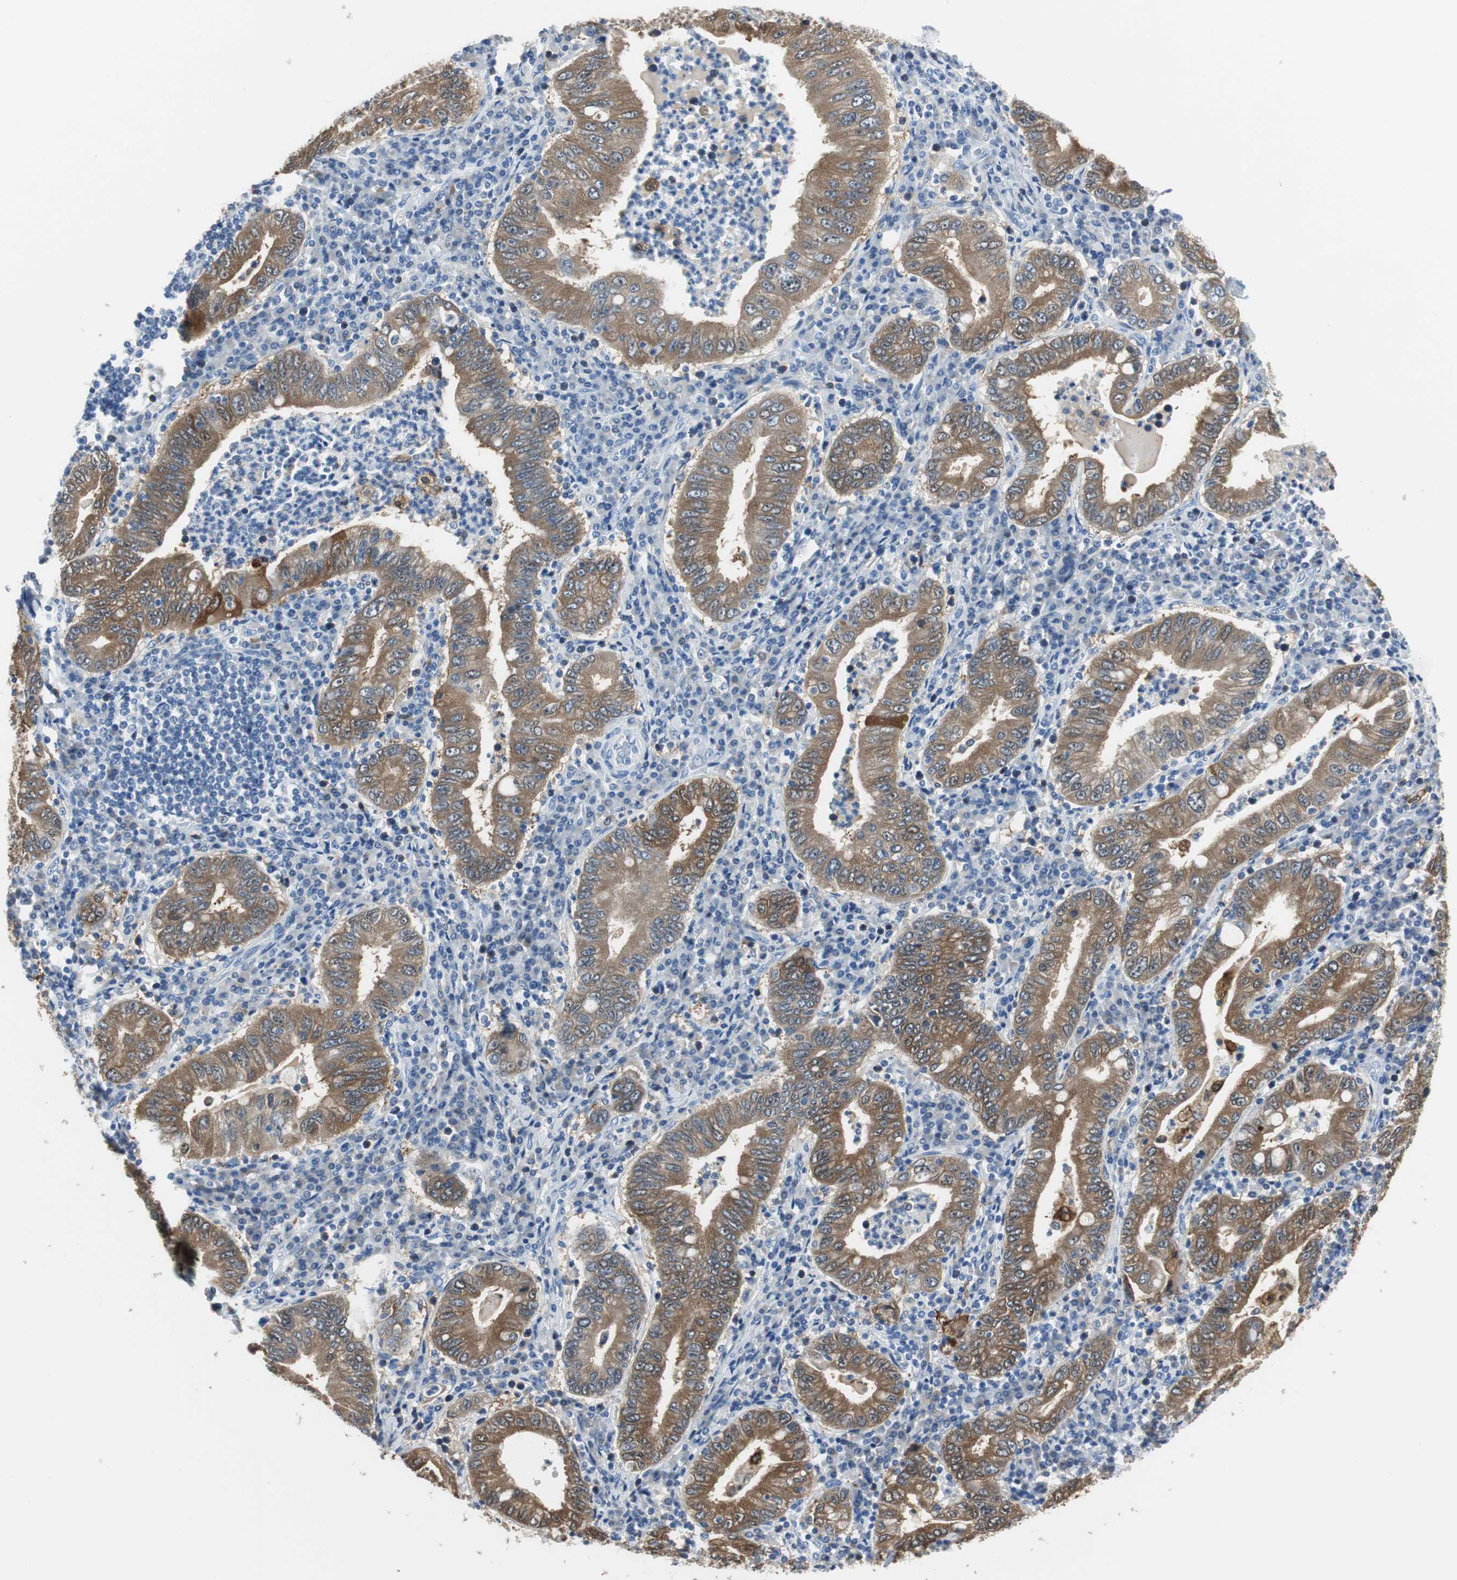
{"staining": {"intensity": "strong", "quantity": ">75%", "location": "cytoplasmic/membranous"}, "tissue": "stomach cancer", "cell_type": "Tumor cells", "image_type": "cancer", "snomed": [{"axis": "morphology", "description": "Normal tissue, NOS"}, {"axis": "morphology", "description": "Adenocarcinoma, NOS"}, {"axis": "topography", "description": "Esophagus"}, {"axis": "topography", "description": "Stomach, upper"}, {"axis": "topography", "description": "Peripheral nerve tissue"}], "caption": "Adenocarcinoma (stomach) stained with a brown dye shows strong cytoplasmic/membranous positive positivity in approximately >75% of tumor cells.", "gene": "FBP1", "patient": {"sex": "male", "age": 62}}